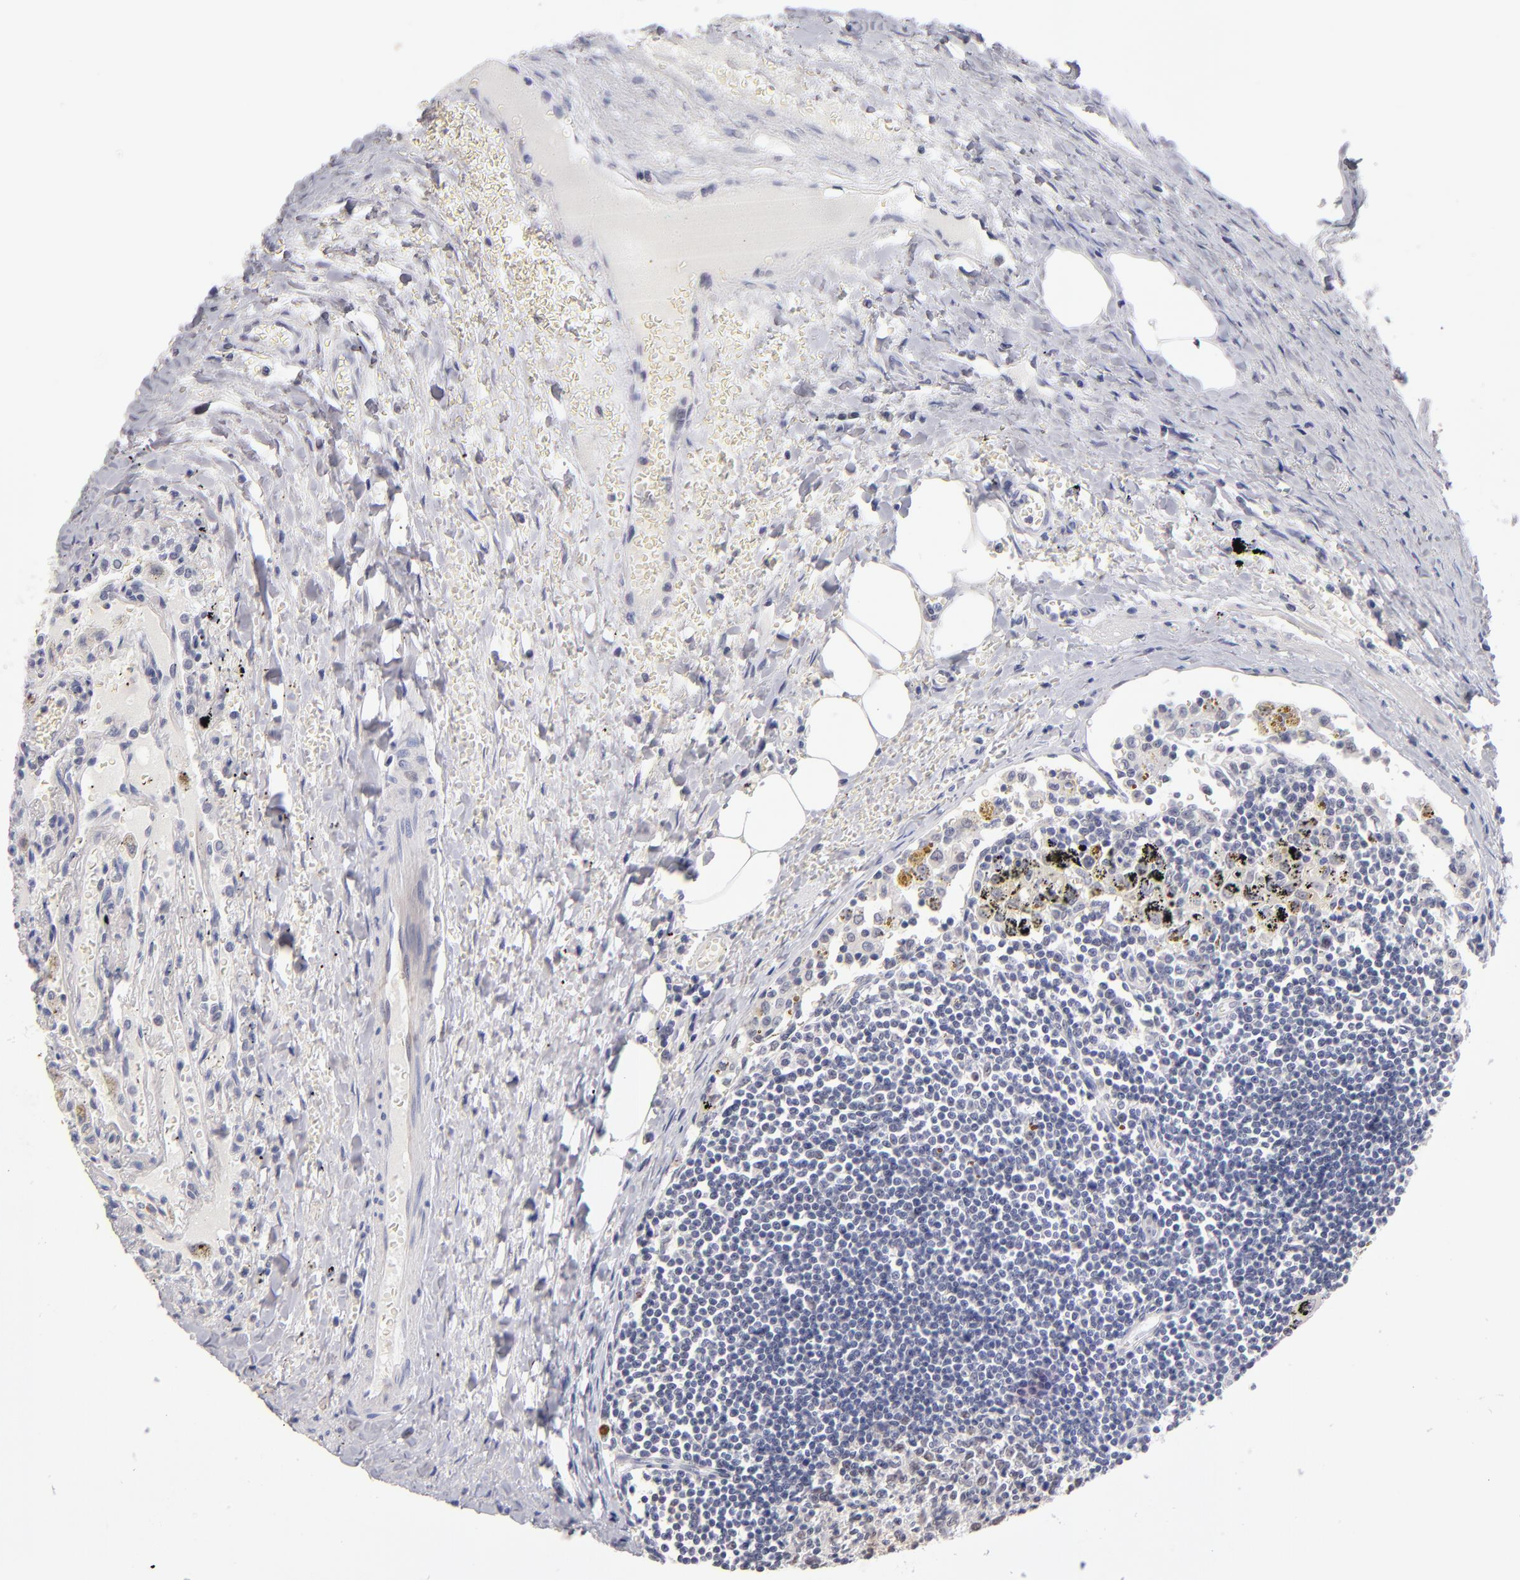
{"staining": {"intensity": "weak", "quantity": "<25%", "location": "nuclear"}, "tissue": "carcinoid", "cell_type": "Tumor cells", "image_type": "cancer", "snomed": [{"axis": "morphology", "description": "Carcinoid, malignant, NOS"}, {"axis": "topography", "description": "Bronchus"}], "caption": "Protein analysis of carcinoid displays no significant expression in tumor cells.", "gene": "TEX11", "patient": {"sex": "male", "age": 55}}